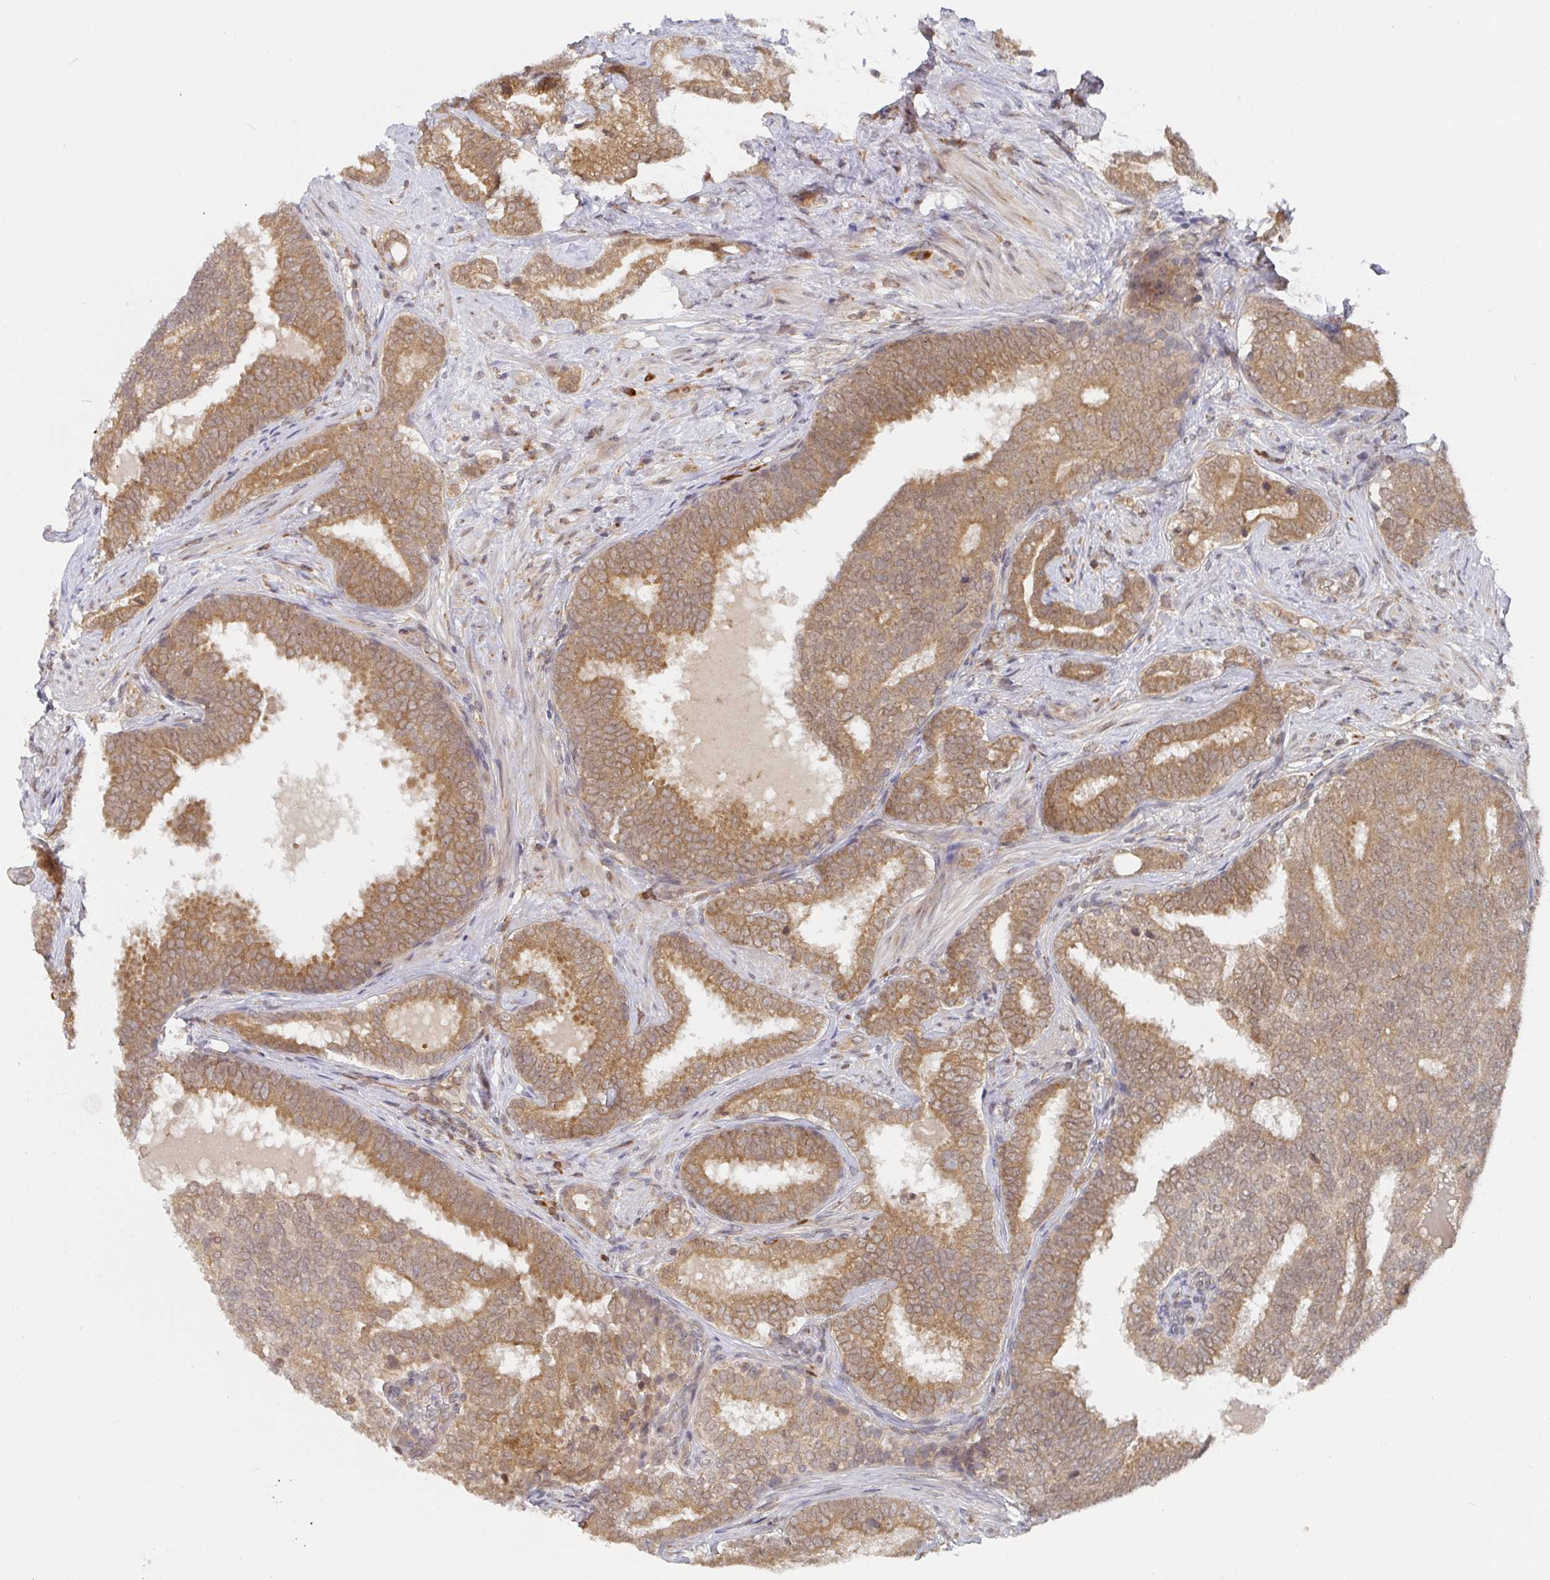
{"staining": {"intensity": "moderate", "quantity": "25%-75%", "location": "cytoplasmic/membranous"}, "tissue": "prostate cancer", "cell_type": "Tumor cells", "image_type": "cancer", "snomed": [{"axis": "morphology", "description": "Adenocarcinoma, High grade"}, {"axis": "topography", "description": "Prostate"}], "caption": "Prostate cancer (adenocarcinoma (high-grade)) stained with DAB immunohistochemistry (IHC) exhibits medium levels of moderate cytoplasmic/membranous expression in about 25%-75% of tumor cells.", "gene": "ALG1", "patient": {"sex": "male", "age": 72}}